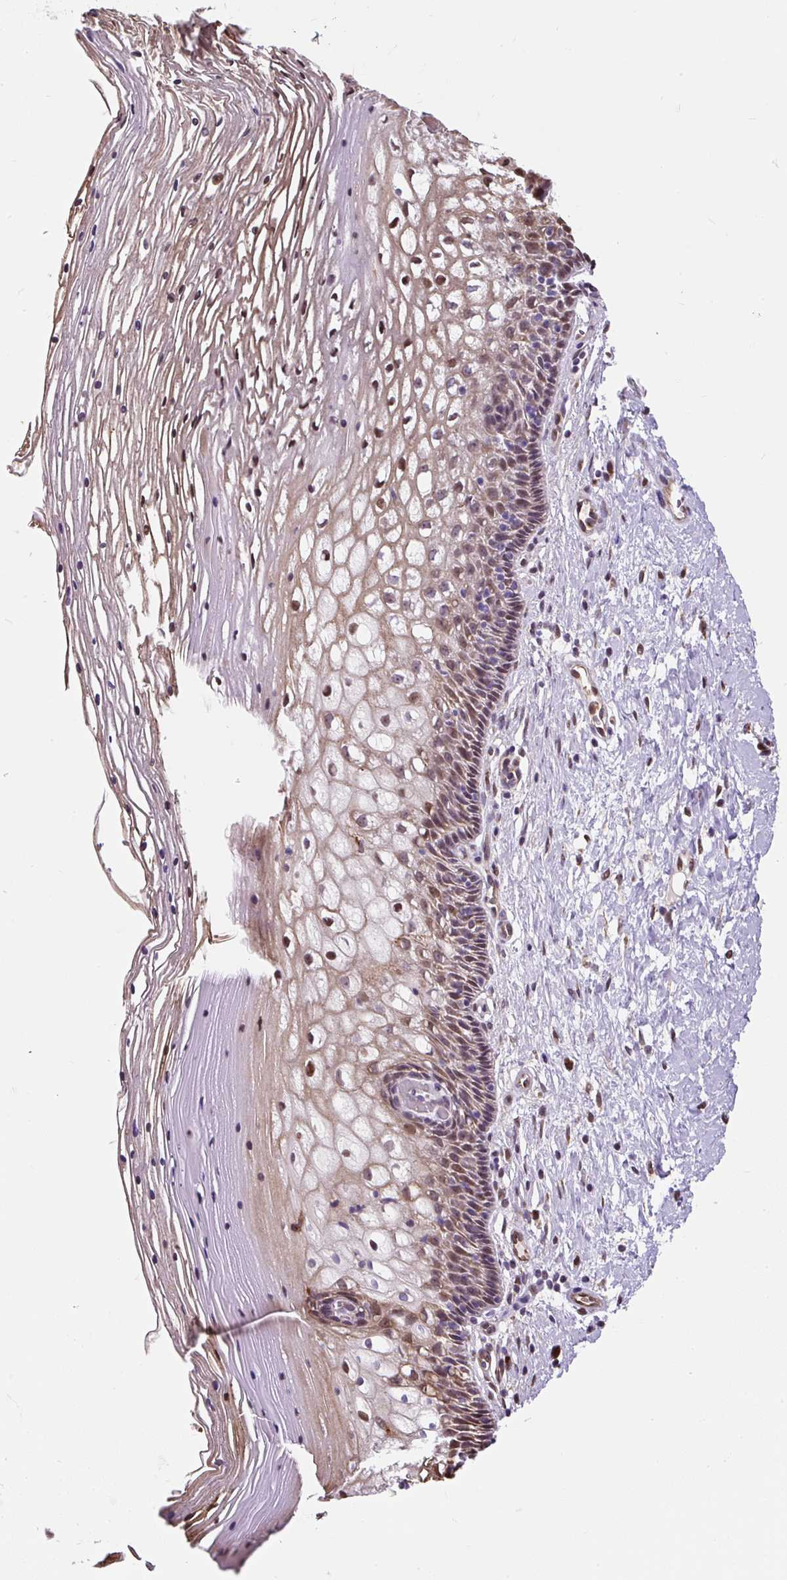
{"staining": {"intensity": "moderate", "quantity": "25%-75%", "location": "cytoplasmic/membranous"}, "tissue": "cervix", "cell_type": "Glandular cells", "image_type": "normal", "snomed": [{"axis": "morphology", "description": "Normal tissue, NOS"}, {"axis": "topography", "description": "Cervix"}], "caption": "This is a photomicrograph of IHC staining of benign cervix, which shows moderate expression in the cytoplasmic/membranous of glandular cells.", "gene": "PUS7L", "patient": {"sex": "female", "age": 36}}